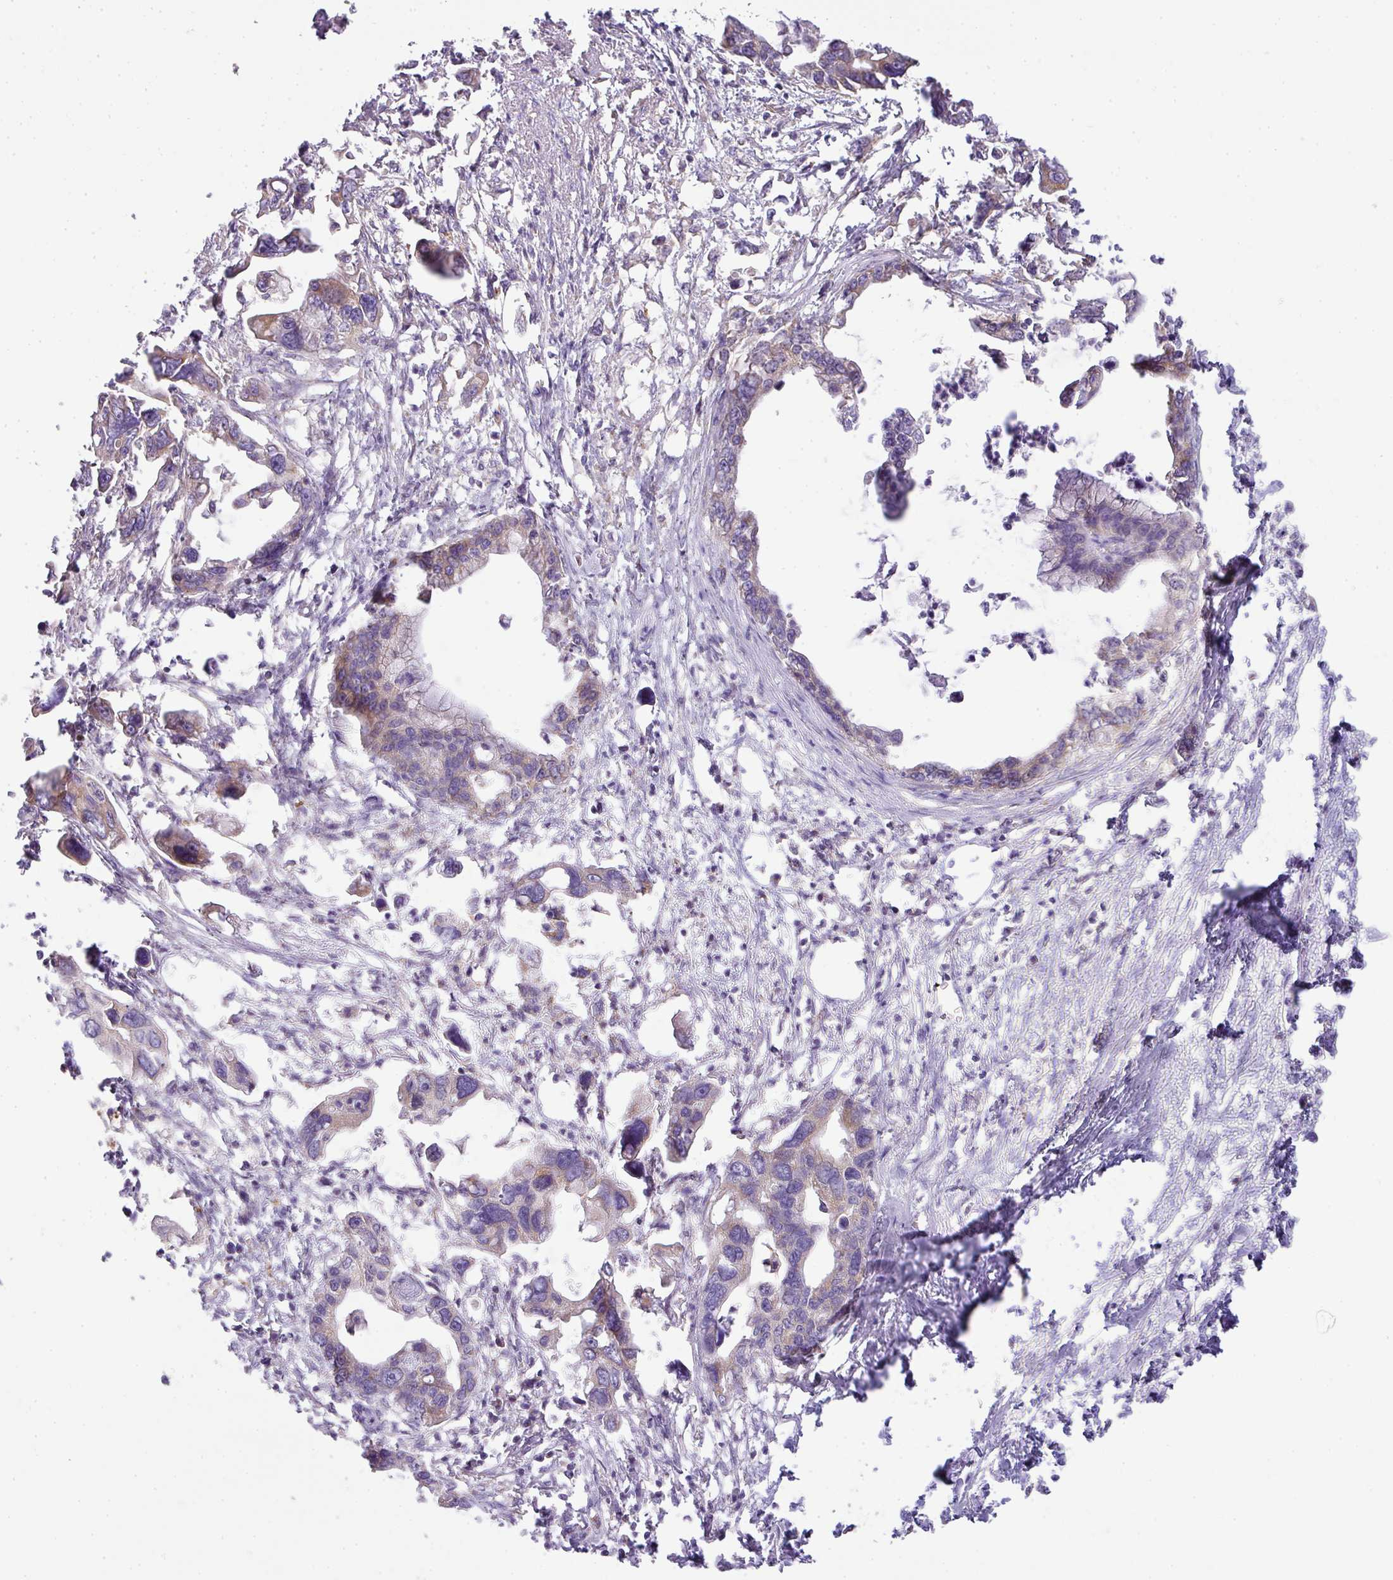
{"staining": {"intensity": "weak", "quantity": "<25%", "location": "cytoplasmic/membranous"}, "tissue": "pancreatic cancer", "cell_type": "Tumor cells", "image_type": "cancer", "snomed": [{"axis": "morphology", "description": "Adenocarcinoma, NOS"}, {"axis": "topography", "description": "Pancreas"}], "caption": "Immunohistochemistry of human pancreatic cancer exhibits no positivity in tumor cells.", "gene": "ZNF211", "patient": {"sex": "female", "age": 83}}